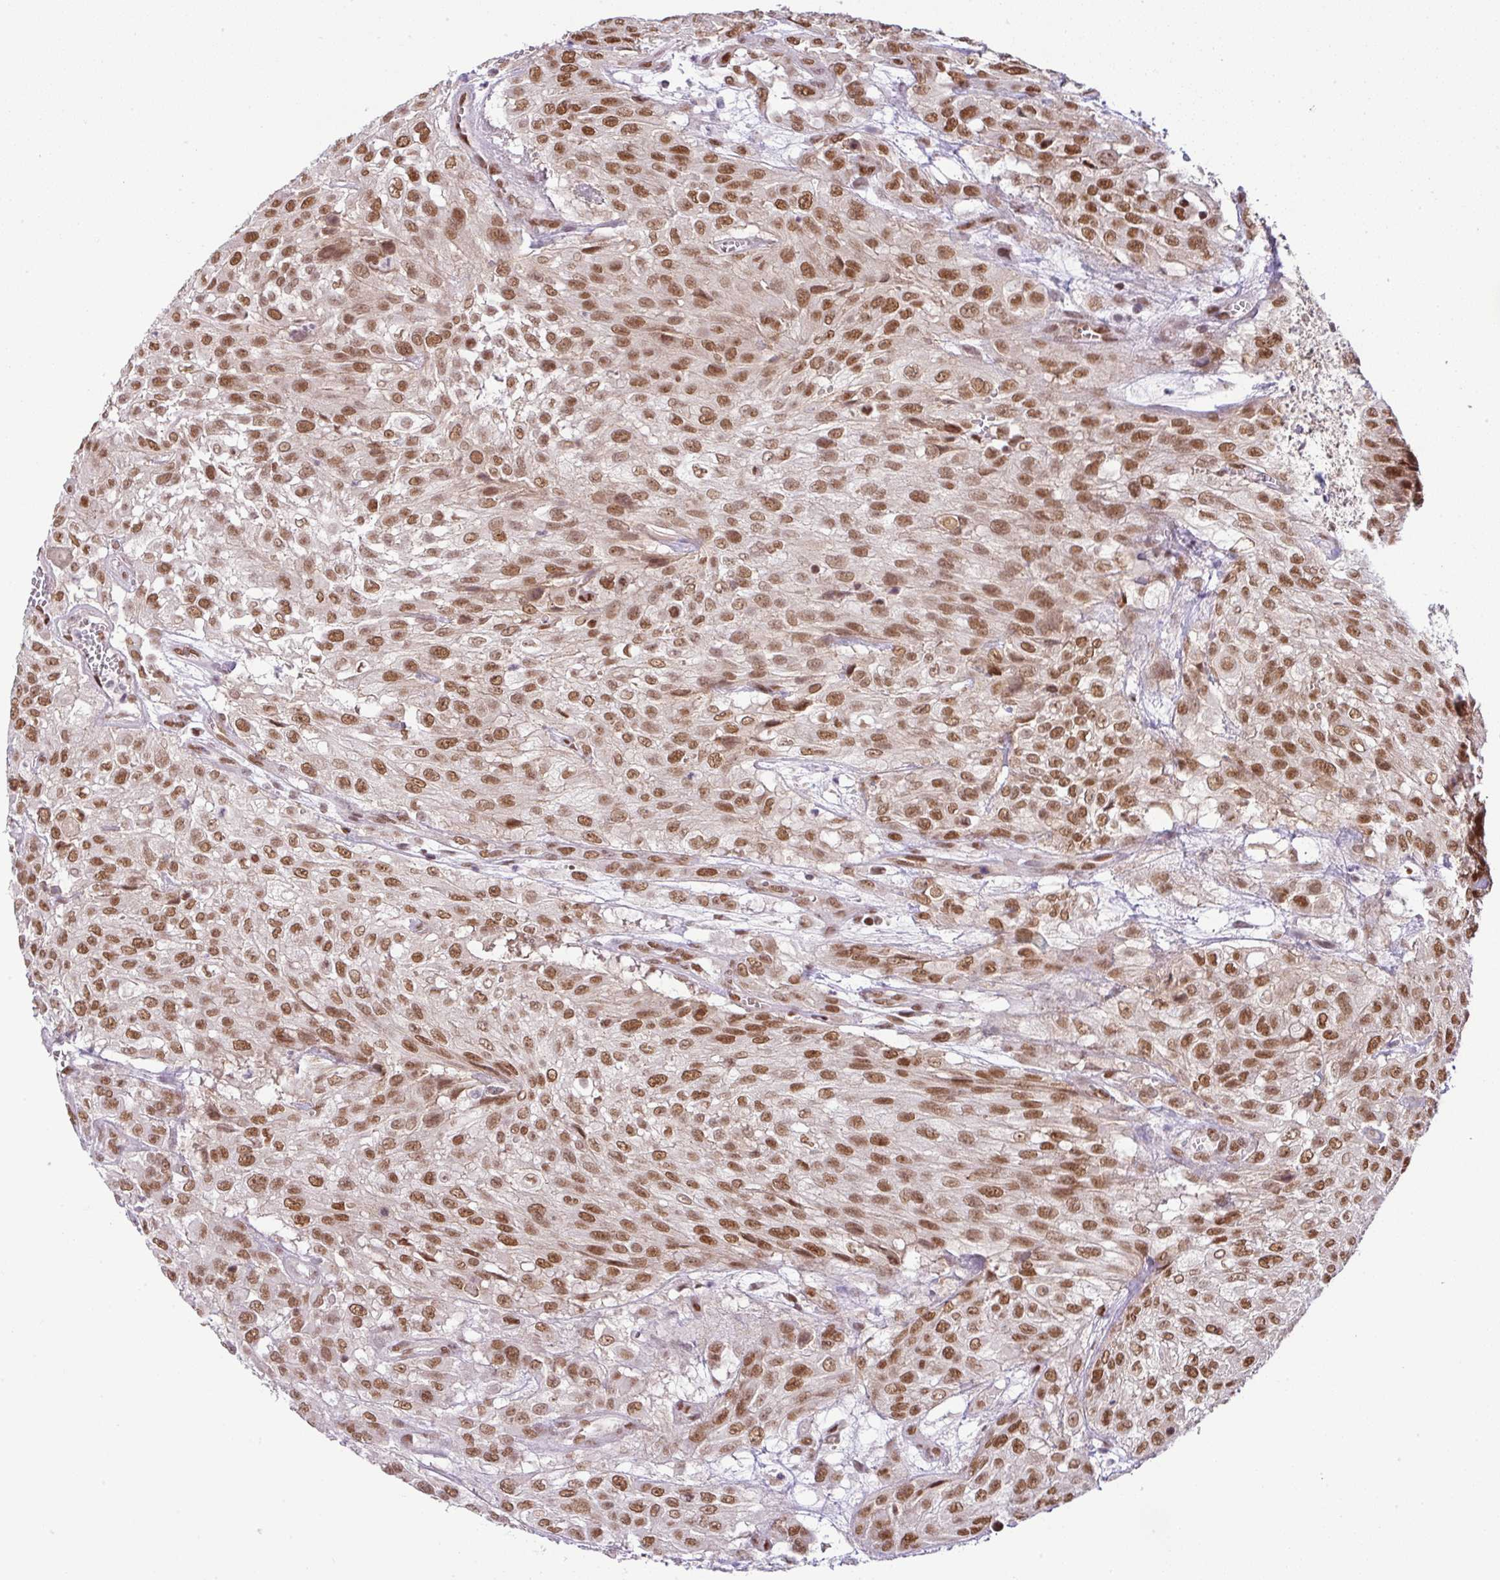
{"staining": {"intensity": "moderate", "quantity": ">75%", "location": "nuclear"}, "tissue": "urothelial cancer", "cell_type": "Tumor cells", "image_type": "cancer", "snomed": [{"axis": "morphology", "description": "Urothelial carcinoma, High grade"}, {"axis": "topography", "description": "Urinary bladder"}], "caption": "The immunohistochemical stain labels moderate nuclear positivity in tumor cells of urothelial cancer tissue.", "gene": "PGAP4", "patient": {"sex": "male", "age": 57}}